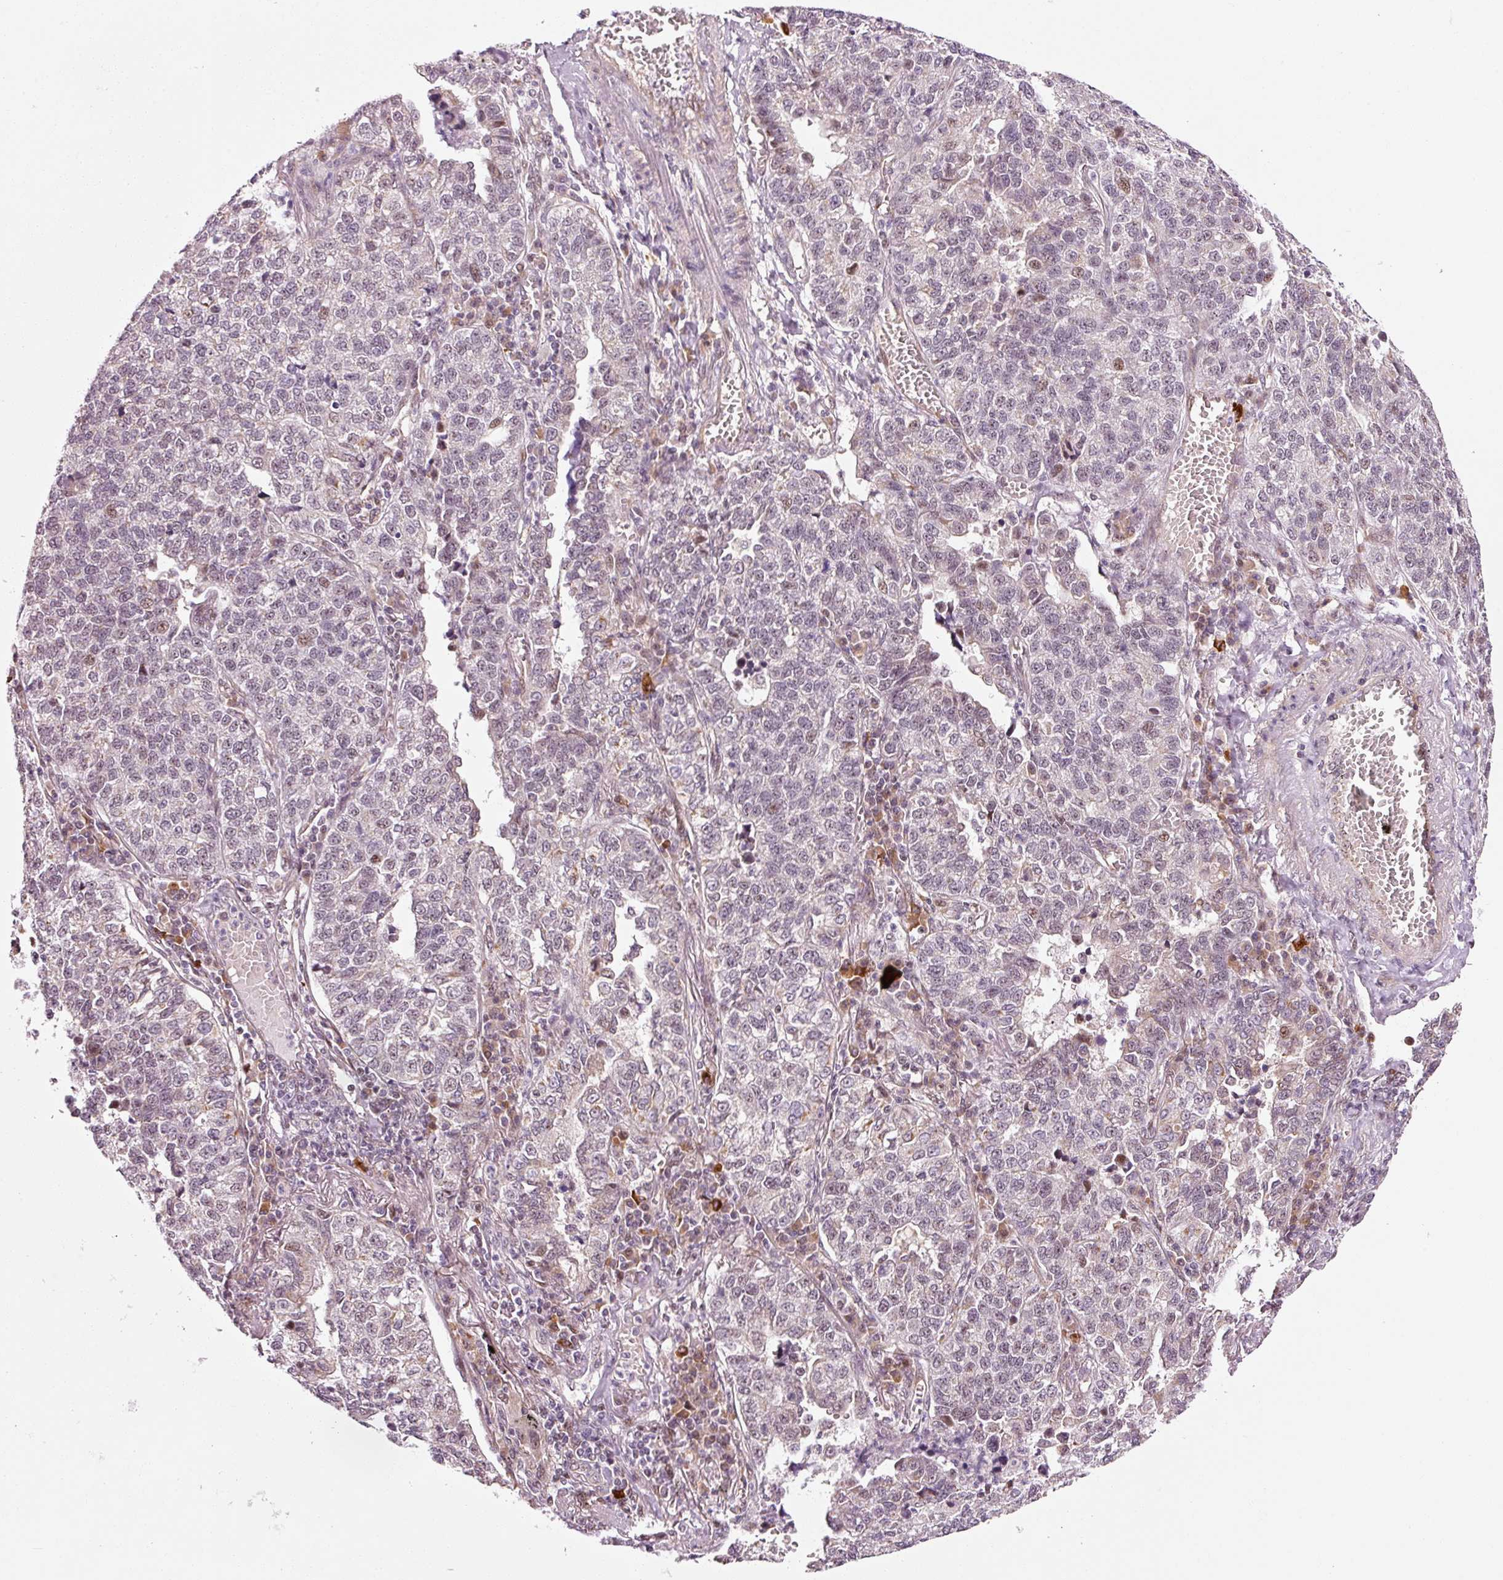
{"staining": {"intensity": "negative", "quantity": "none", "location": "none"}, "tissue": "lung cancer", "cell_type": "Tumor cells", "image_type": "cancer", "snomed": [{"axis": "morphology", "description": "Adenocarcinoma, NOS"}, {"axis": "topography", "description": "Lung"}], "caption": "IHC micrograph of lung cancer stained for a protein (brown), which displays no expression in tumor cells.", "gene": "ANKRD20A1", "patient": {"sex": "male", "age": 49}}